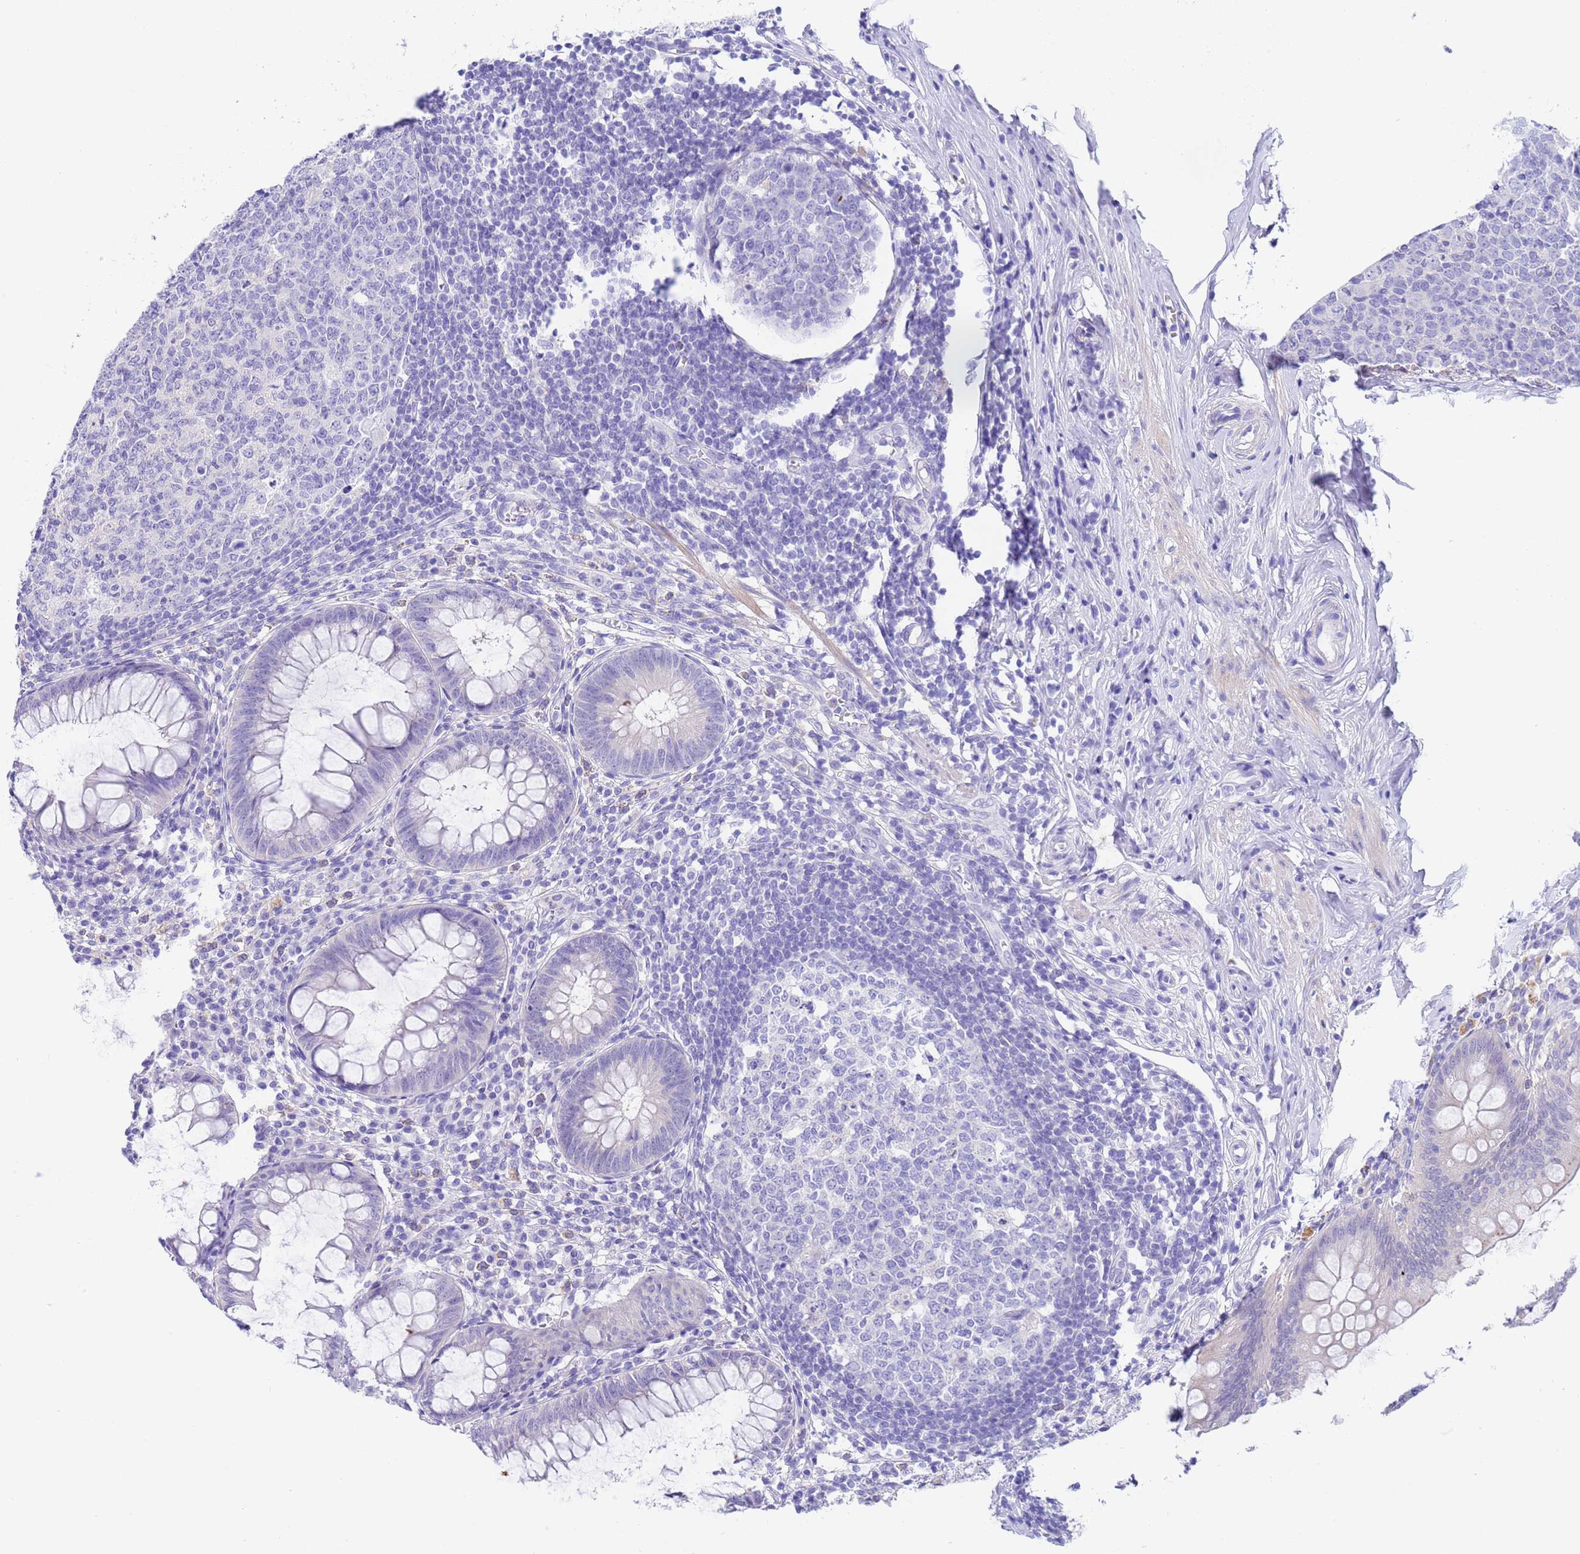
{"staining": {"intensity": "negative", "quantity": "none", "location": "none"}, "tissue": "appendix", "cell_type": "Glandular cells", "image_type": "normal", "snomed": [{"axis": "morphology", "description": "Normal tissue, NOS"}, {"axis": "topography", "description": "Appendix"}], "caption": "High power microscopy histopathology image of an IHC photomicrograph of unremarkable appendix, revealing no significant expression in glandular cells.", "gene": "USP38", "patient": {"sex": "male", "age": 56}}